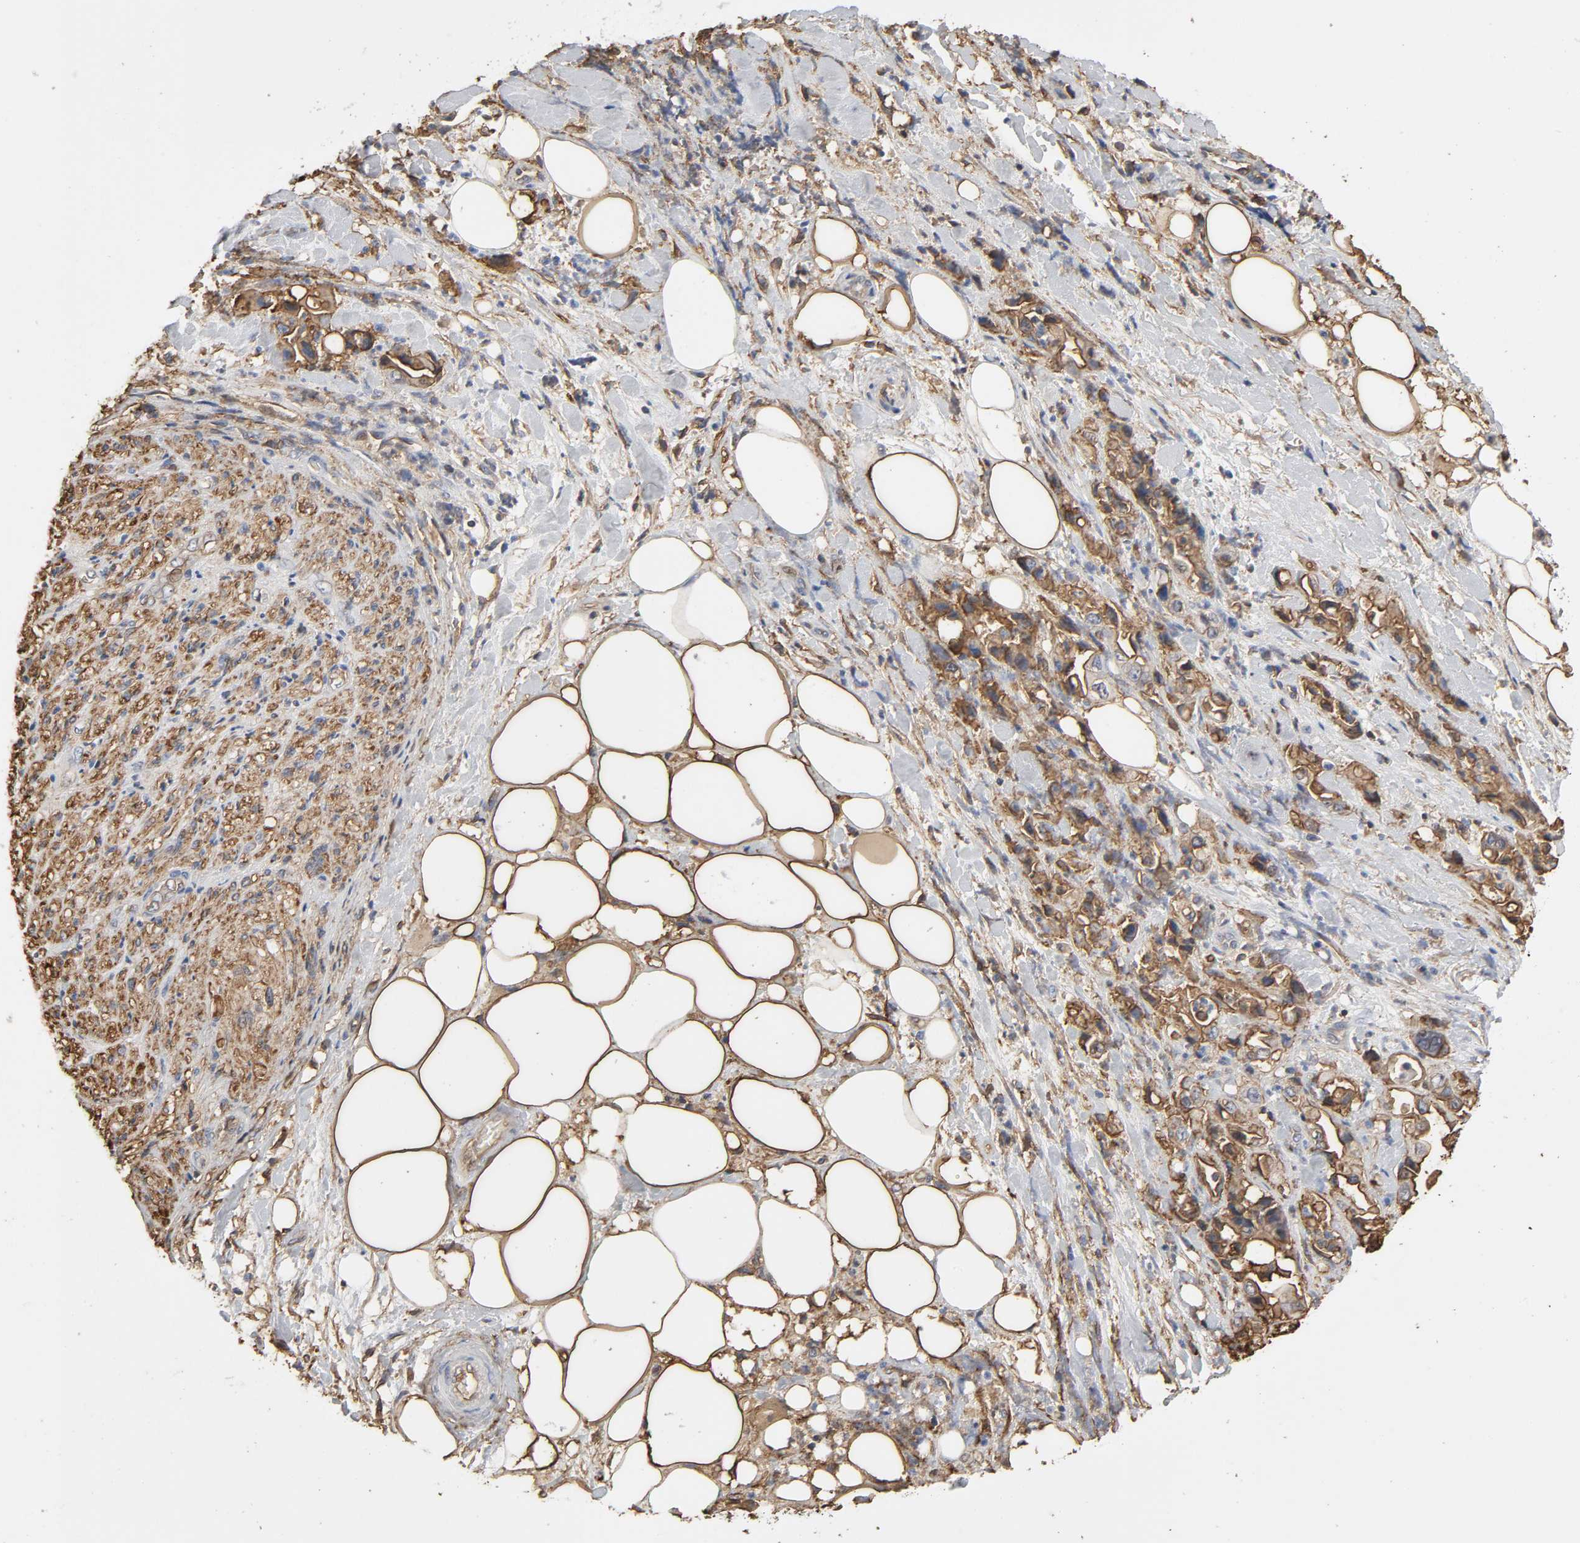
{"staining": {"intensity": "moderate", "quantity": ">75%", "location": "cytoplasmic/membranous"}, "tissue": "pancreatic cancer", "cell_type": "Tumor cells", "image_type": "cancer", "snomed": [{"axis": "morphology", "description": "Adenocarcinoma, NOS"}, {"axis": "topography", "description": "Pancreas"}], "caption": "Brown immunohistochemical staining in human pancreatic cancer shows moderate cytoplasmic/membranous positivity in about >75% of tumor cells.", "gene": "ANXA2", "patient": {"sex": "male", "age": 70}}